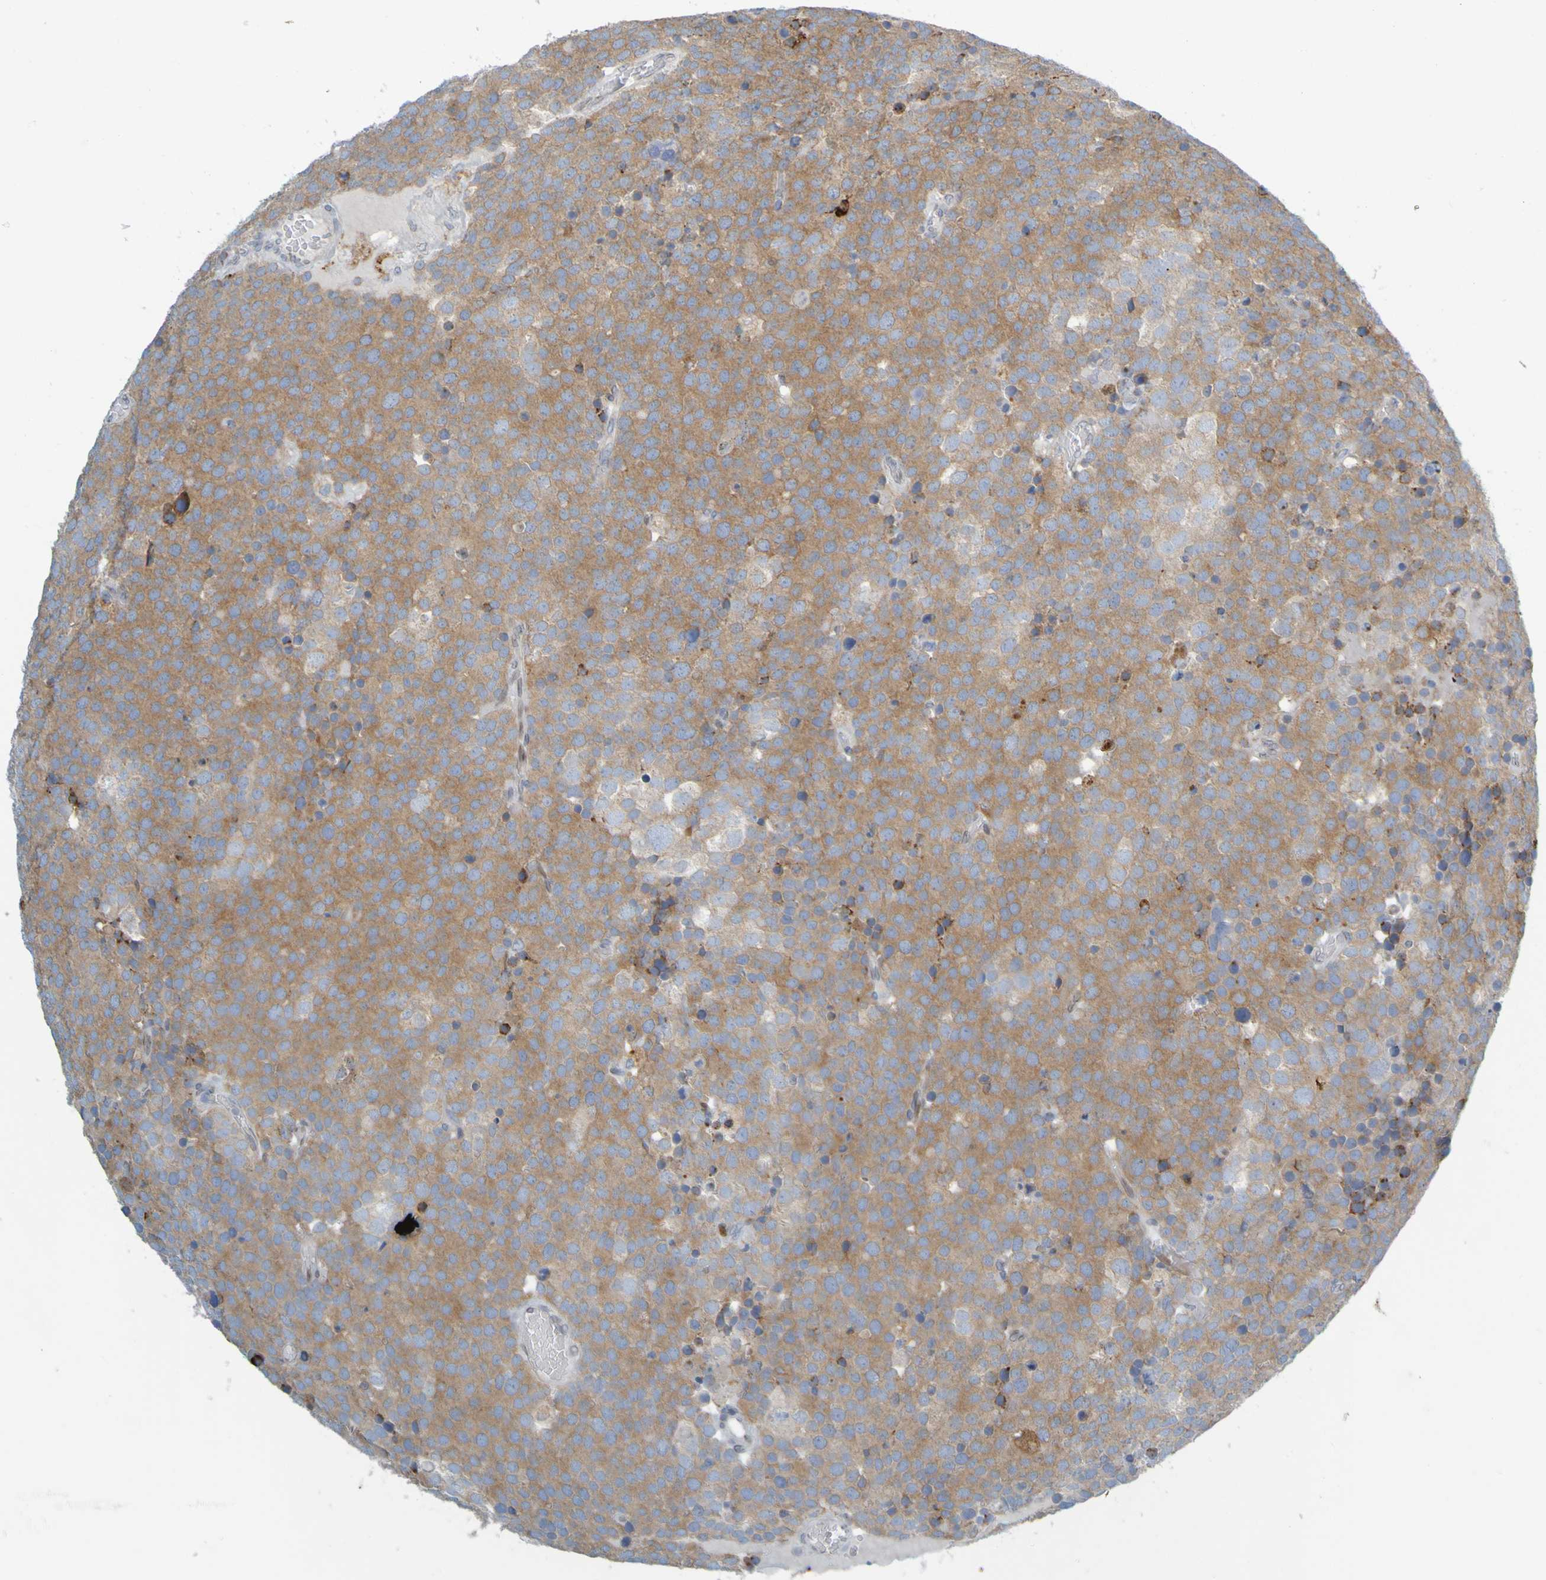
{"staining": {"intensity": "moderate", "quantity": ">75%", "location": "cytoplasmic/membranous"}, "tissue": "testis cancer", "cell_type": "Tumor cells", "image_type": "cancer", "snomed": [{"axis": "morphology", "description": "Seminoma, NOS"}, {"axis": "topography", "description": "Testis"}], "caption": "Protein expression analysis of testis cancer (seminoma) exhibits moderate cytoplasmic/membranous positivity in about >75% of tumor cells.", "gene": "MAG", "patient": {"sex": "male", "age": 71}}